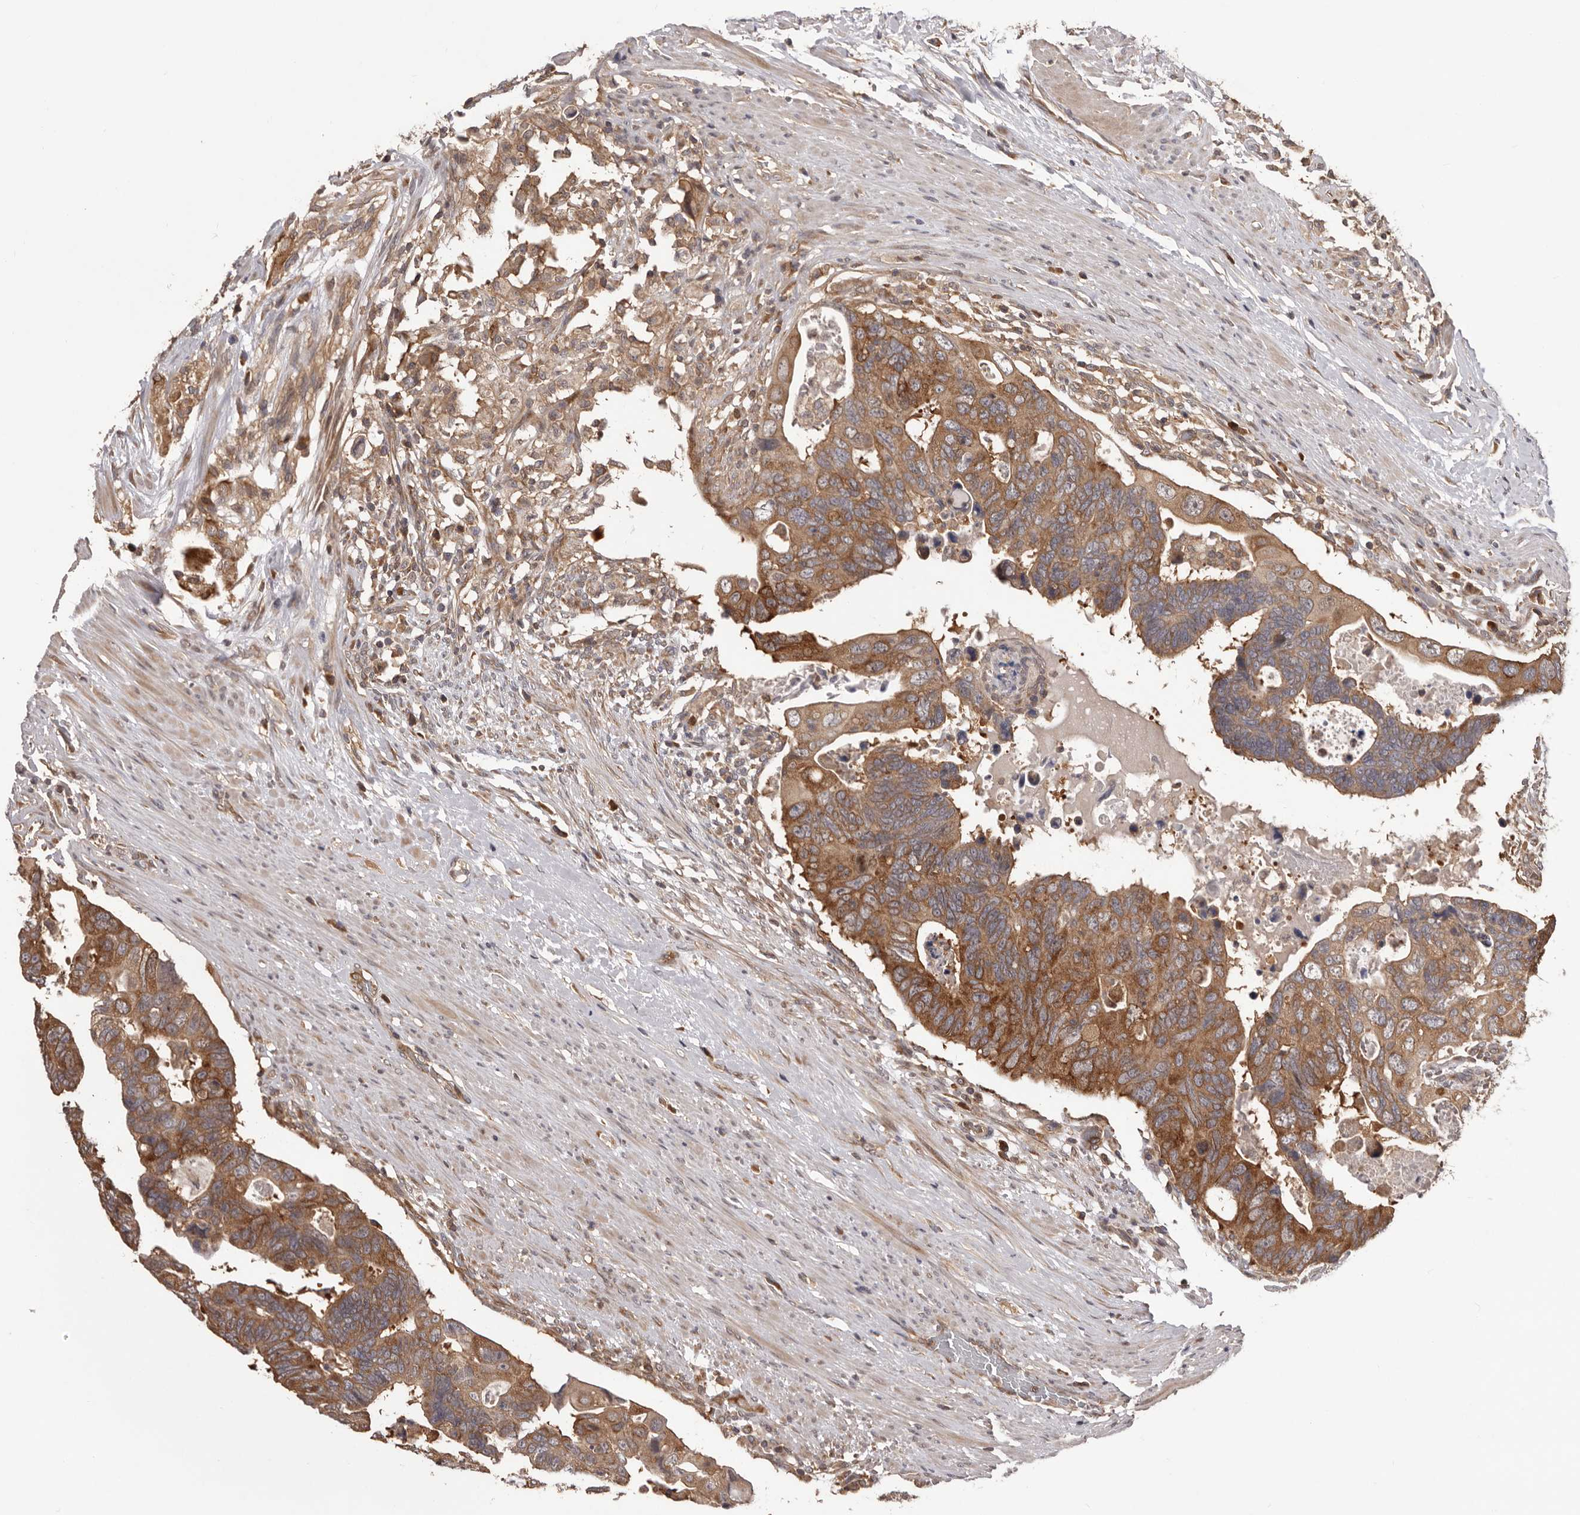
{"staining": {"intensity": "moderate", "quantity": ">75%", "location": "cytoplasmic/membranous"}, "tissue": "colorectal cancer", "cell_type": "Tumor cells", "image_type": "cancer", "snomed": [{"axis": "morphology", "description": "Adenocarcinoma, NOS"}, {"axis": "topography", "description": "Rectum"}], "caption": "High-power microscopy captured an immunohistochemistry (IHC) micrograph of adenocarcinoma (colorectal), revealing moderate cytoplasmic/membranous staining in approximately >75% of tumor cells. The staining is performed using DAB (3,3'-diaminobenzidine) brown chromogen to label protein expression. The nuclei are counter-stained blue using hematoxylin.", "gene": "HBS1L", "patient": {"sex": "male", "age": 53}}